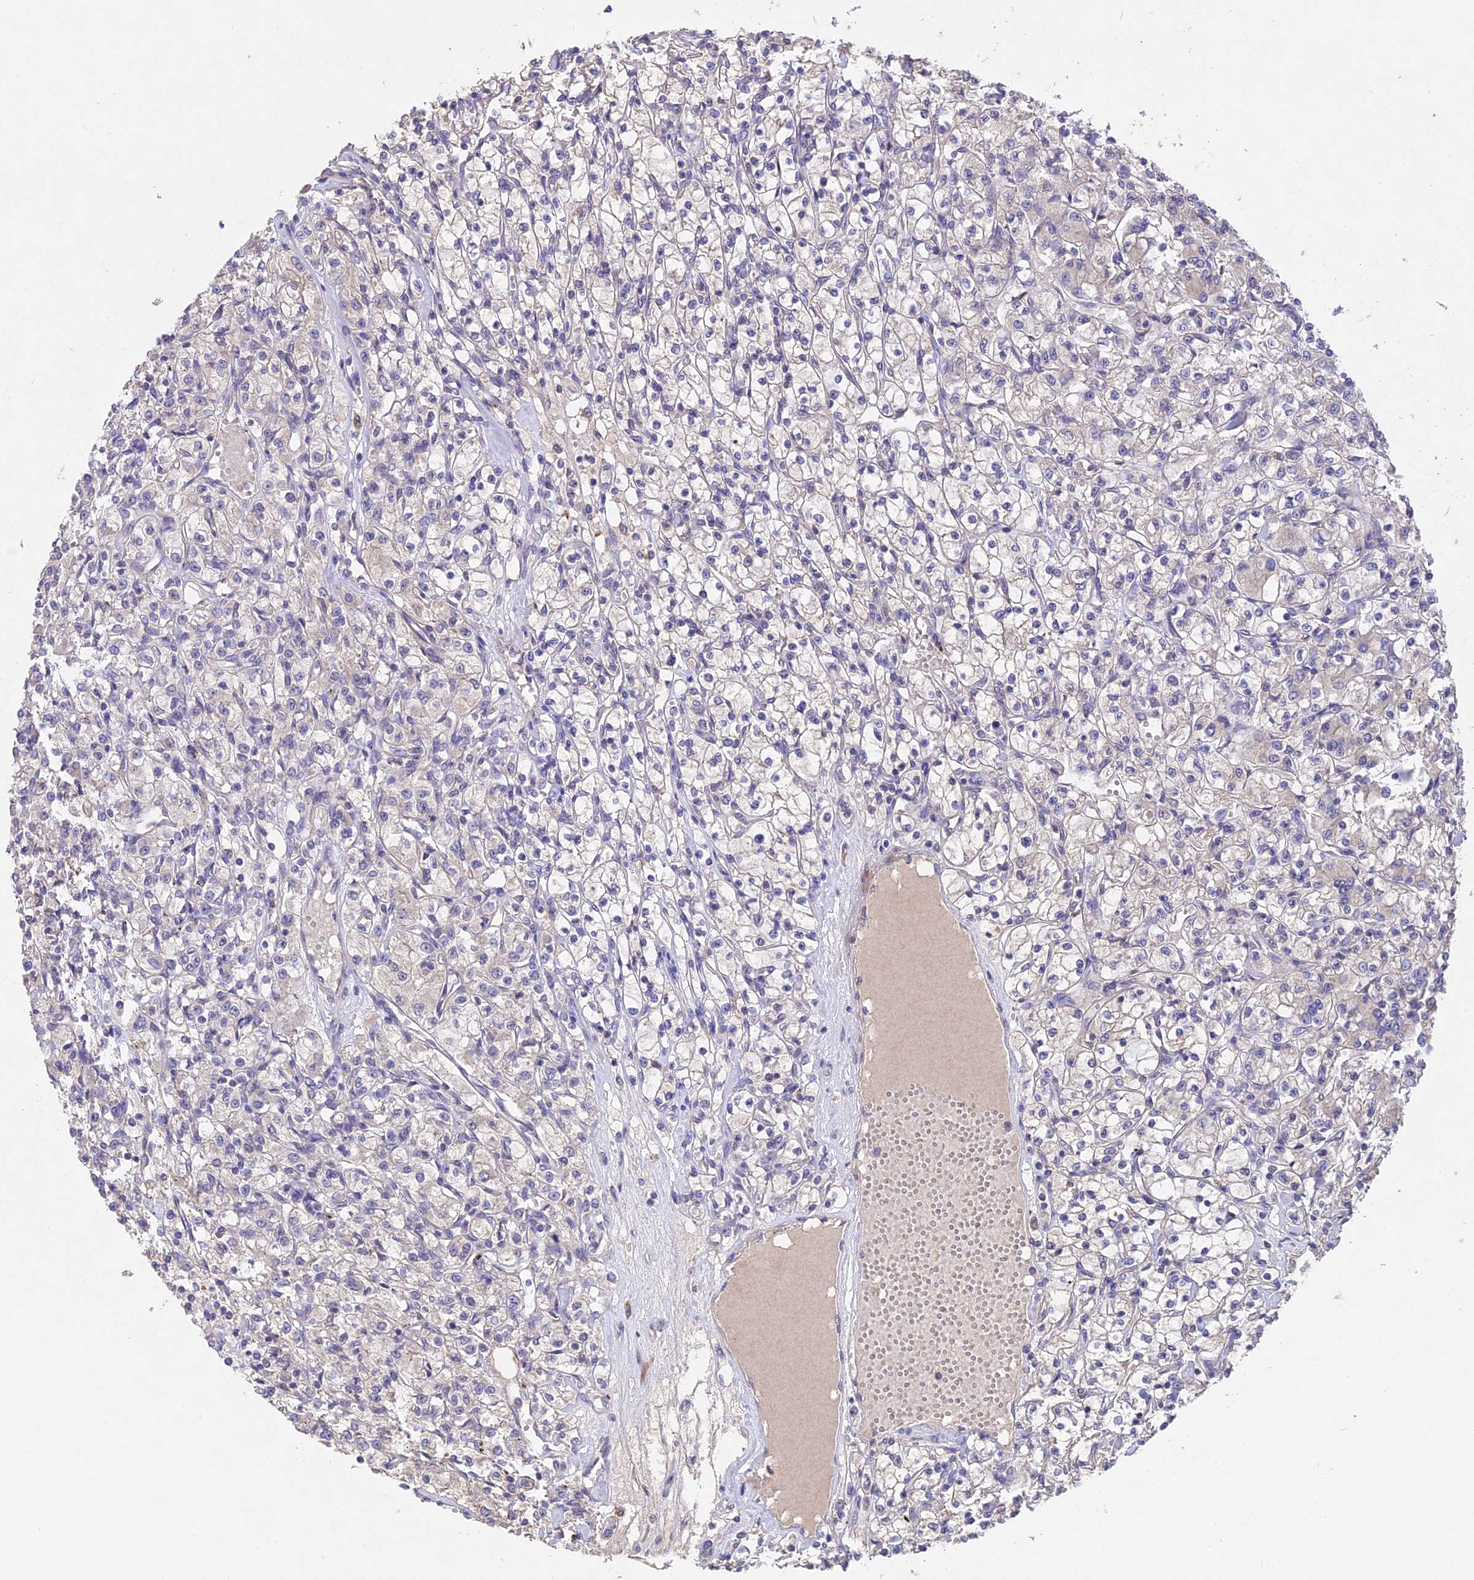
{"staining": {"intensity": "negative", "quantity": "none", "location": "none"}, "tissue": "renal cancer", "cell_type": "Tumor cells", "image_type": "cancer", "snomed": [{"axis": "morphology", "description": "Adenocarcinoma, NOS"}, {"axis": "topography", "description": "Kidney"}], "caption": "Immunohistochemistry (IHC) of human renal cancer exhibits no expression in tumor cells.", "gene": "SLC26A4", "patient": {"sex": "female", "age": 59}}